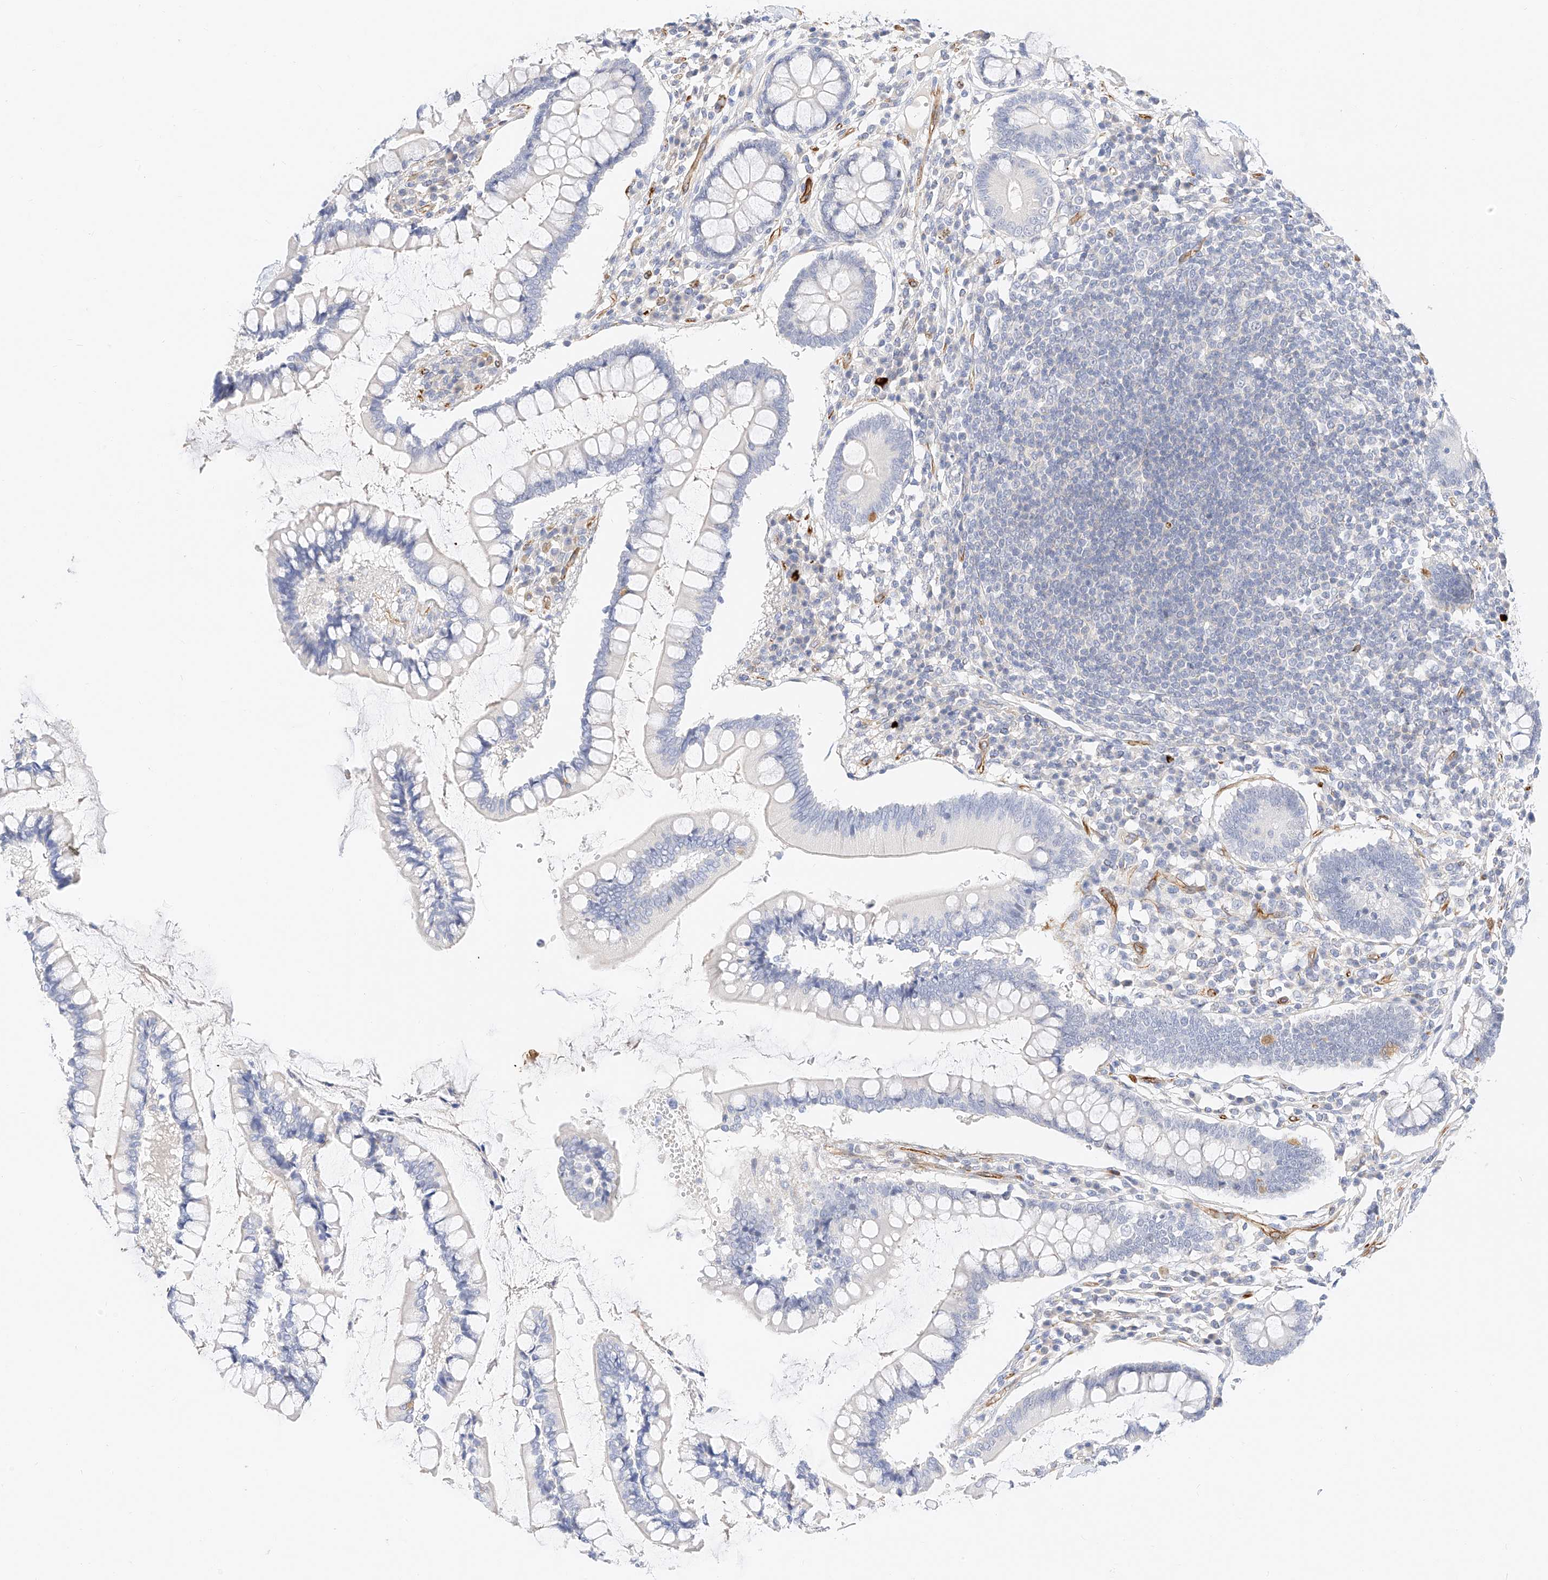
{"staining": {"intensity": "weak", "quantity": "25%-75%", "location": "cytoplasmic/membranous"}, "tissue": "colon", "cell_type": "Endothelial cells", "image_type": "normal", "snomed": [{"axis": "morphology", "description": "Normal tissue, NOS"}, {"axis": "topography", "description": "Colon"}], "caption": "Immunohistochemistry (IHC) photomicrograph of benign human colon stained for a protein (brown), which demonstrates low levels of weak cytoplasmic/membranous staining in approximately 25%-75% of endothelial cells.", "gene": "CDCP2", "patient": {"sex": "female", "age": 79}}